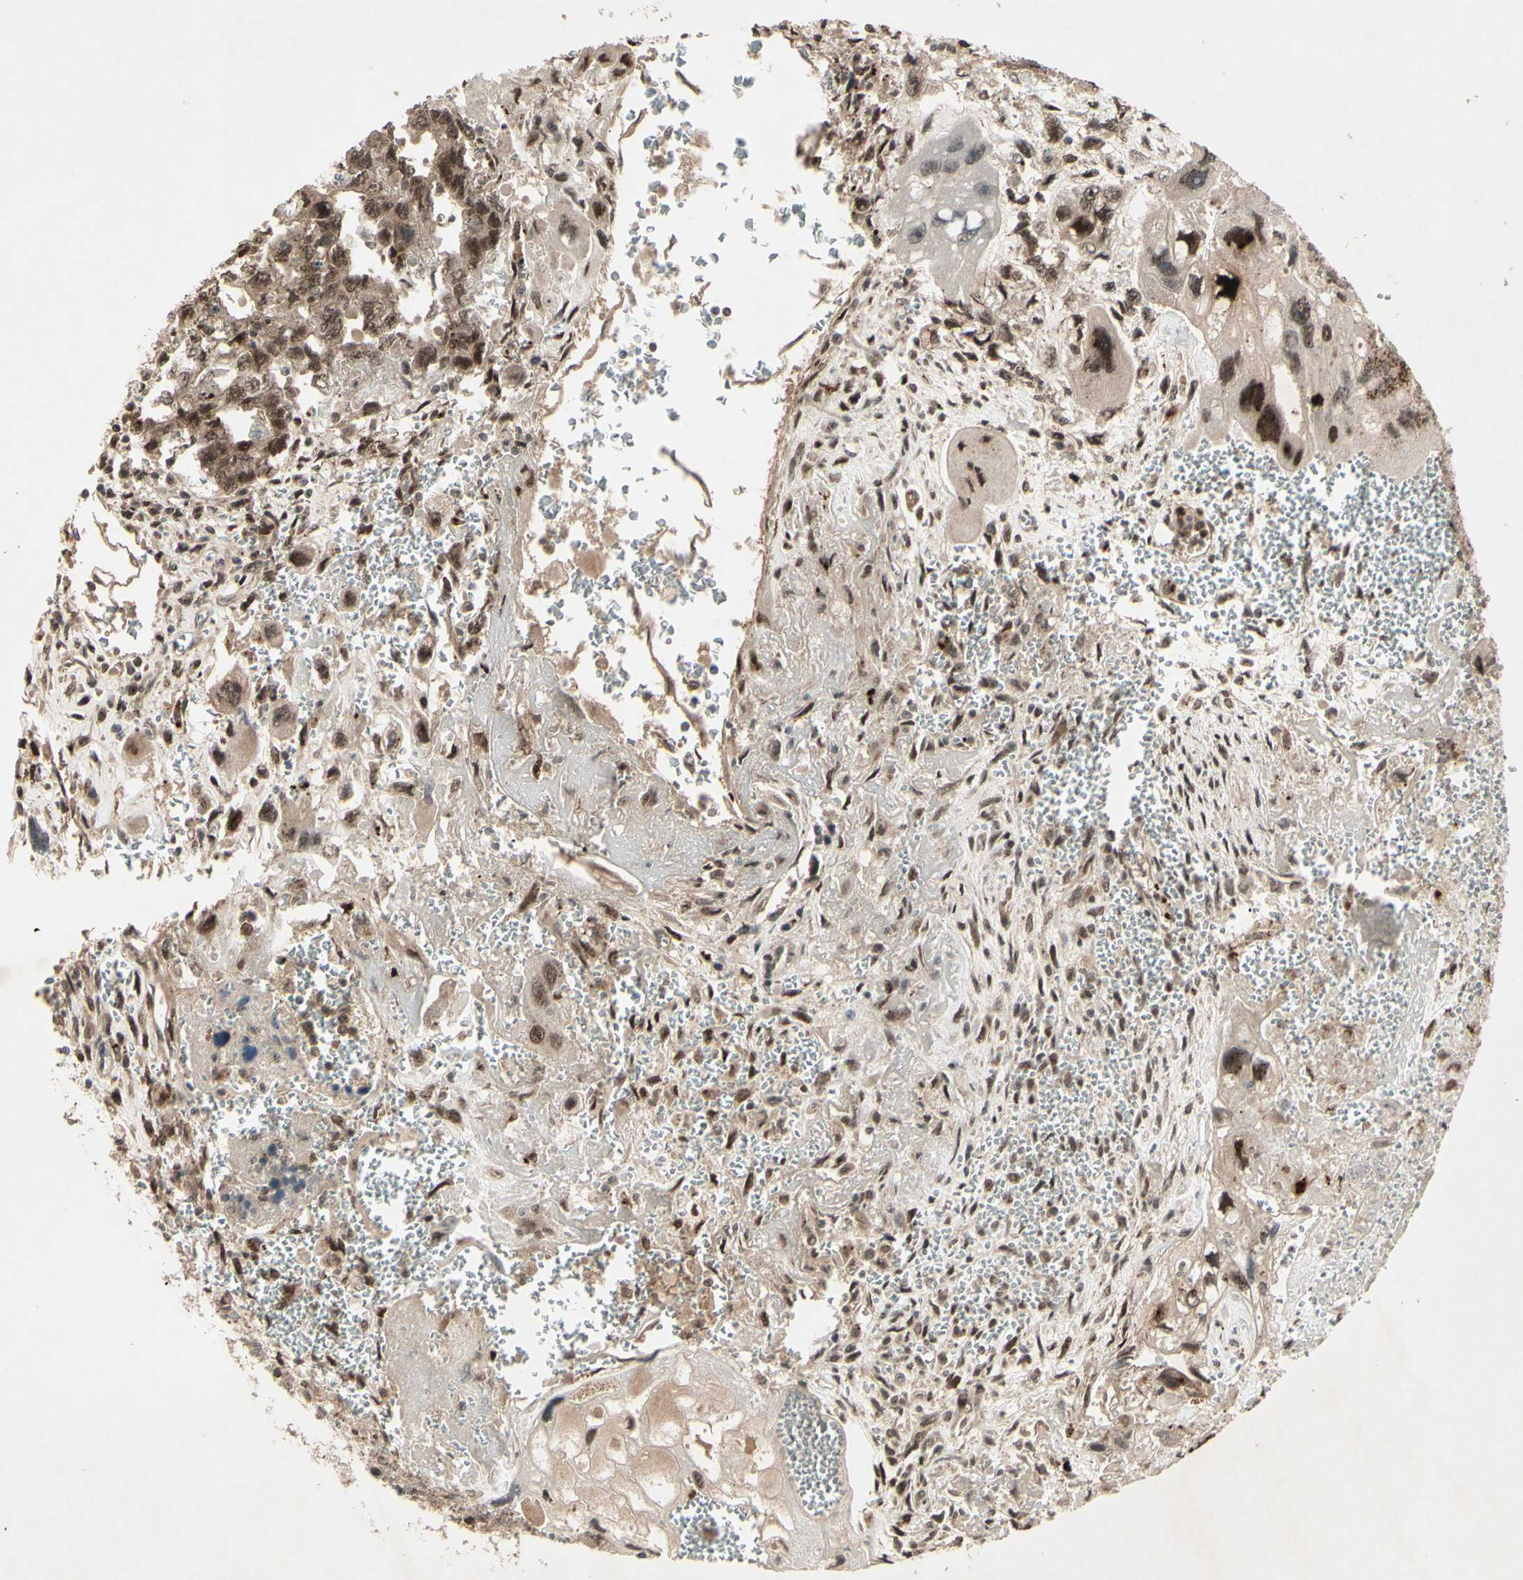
{"staining": {"intensity": "strong", "quantity": ">75%", "location": "cytoplasmic/membranous,nuclear"}, "tissue": "testis cancer", "cell_type": "Tumor cells", "image_type": "cancer", "snomed": [{"axis": "morphology", "description": "Carcinoma, Embryonal, NOS"}, {"axis": "topography", "description": "Testis"}], "caption": "The immunohistochemical stain shows strong cytoplasmic/membranous and nuclear staining in tumor cells of testis cancer (embryonal carcinoma) tissue. Using DAB (3,3'-diaminobenzidine) (brown) and hematoxylin (blue) stains, captured at high magnification using brightfield microscopy.", "gene": "MLF2", "patient": {"sex": "male", "age": 28}}